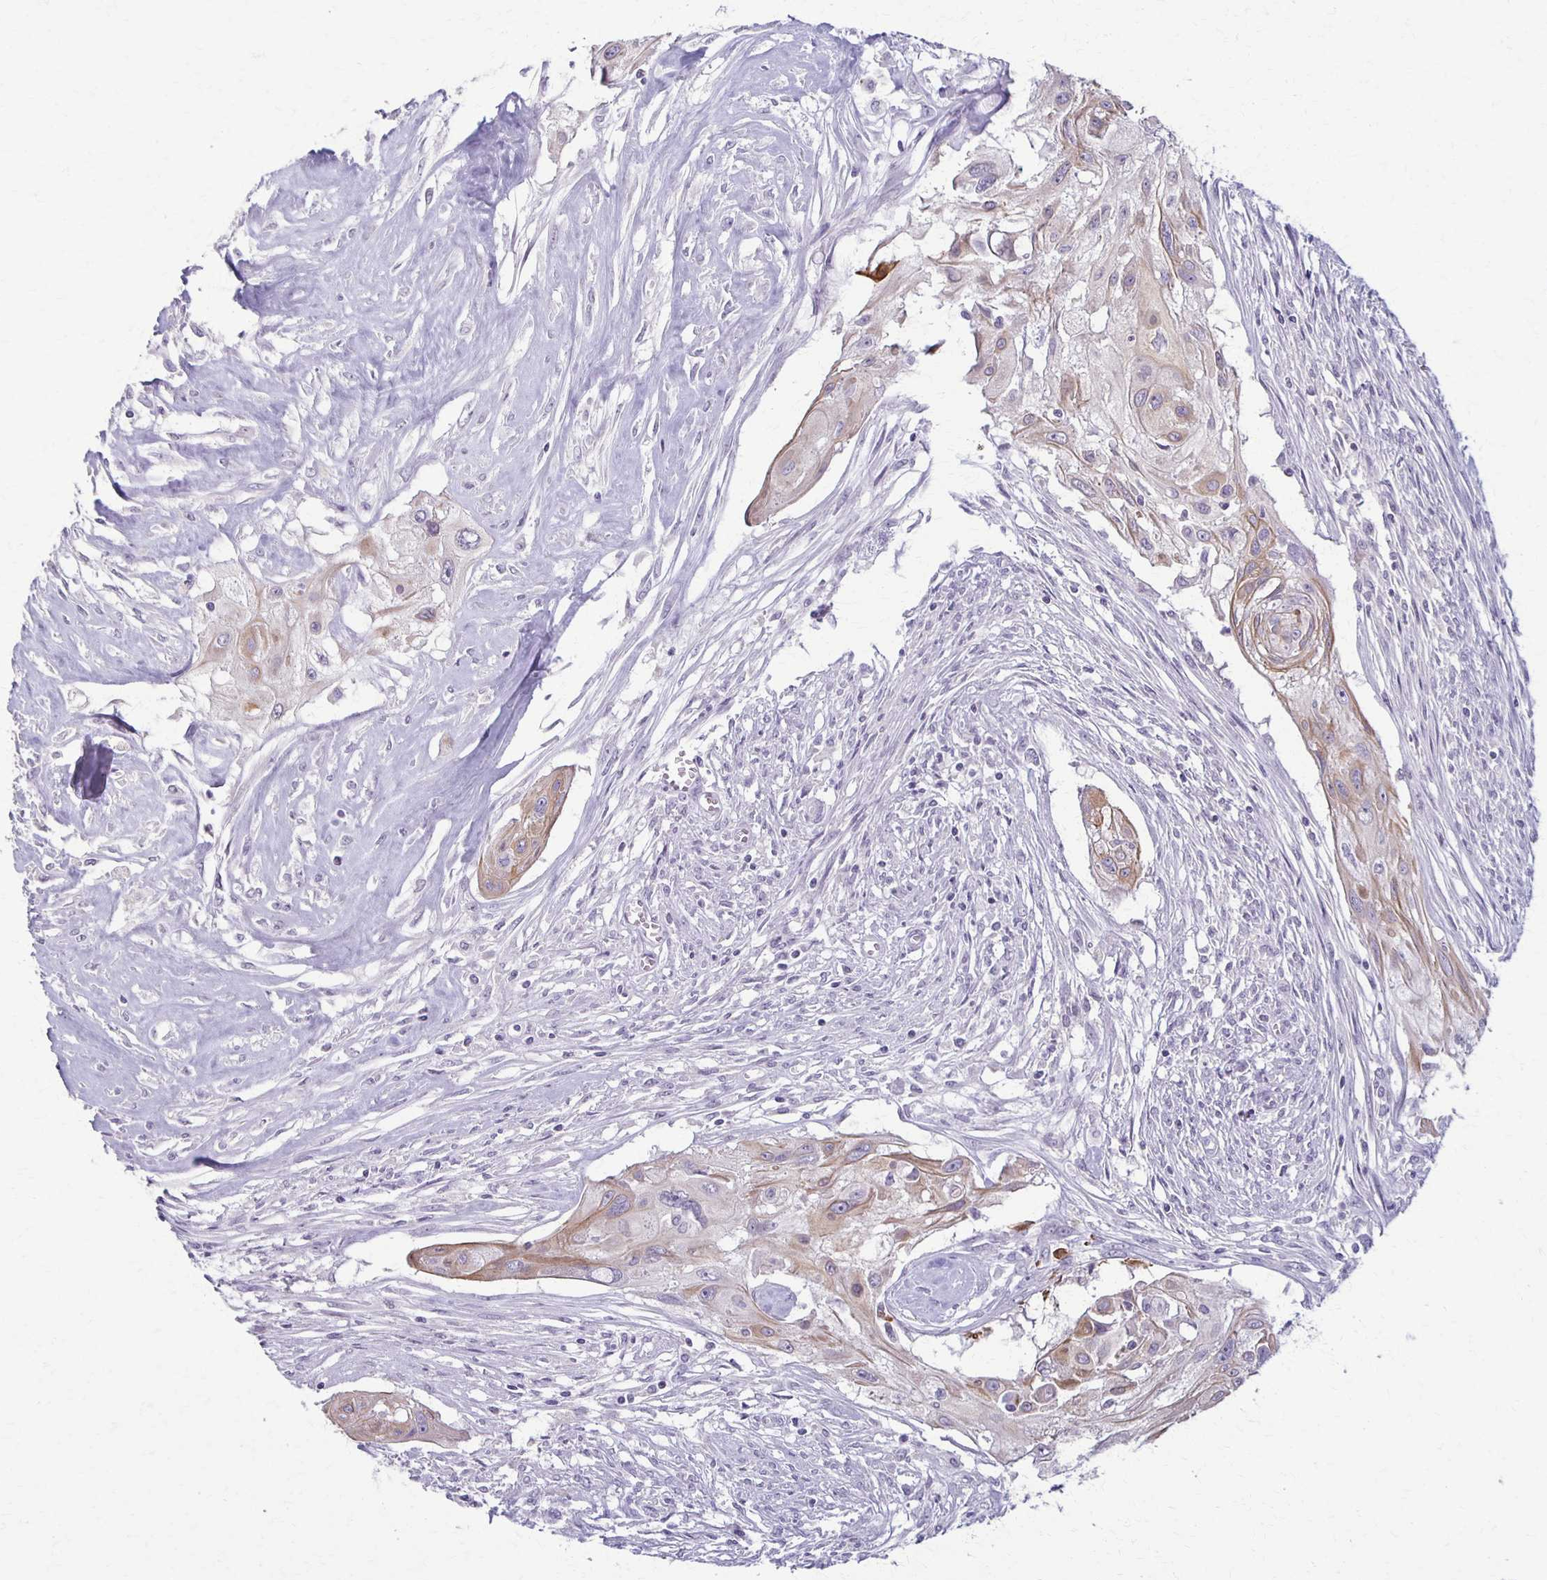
{"staining": {"intensity": "moderate", "quantity": "<25%", "location": "cytoplasmic/membranous"}, "tissue": "cervical cancer", "cell_type": "Tumor cells", "image_type": "cancer", "snomed": [{"axis": "morphology", "description": "Squamous cell carcinoma, NOS"}, {"axis": "topography", "description": "Cervix"}], "caption": "Immunohistochemical staining of cervical cancer (squamous cell carcinoma) shows low levels of moderate cytoplasmic/membranous protein expression in about <25% of tumor cells.", "gene": "SLC35E2B", "patient": {"sex": "female", "age": 49}}